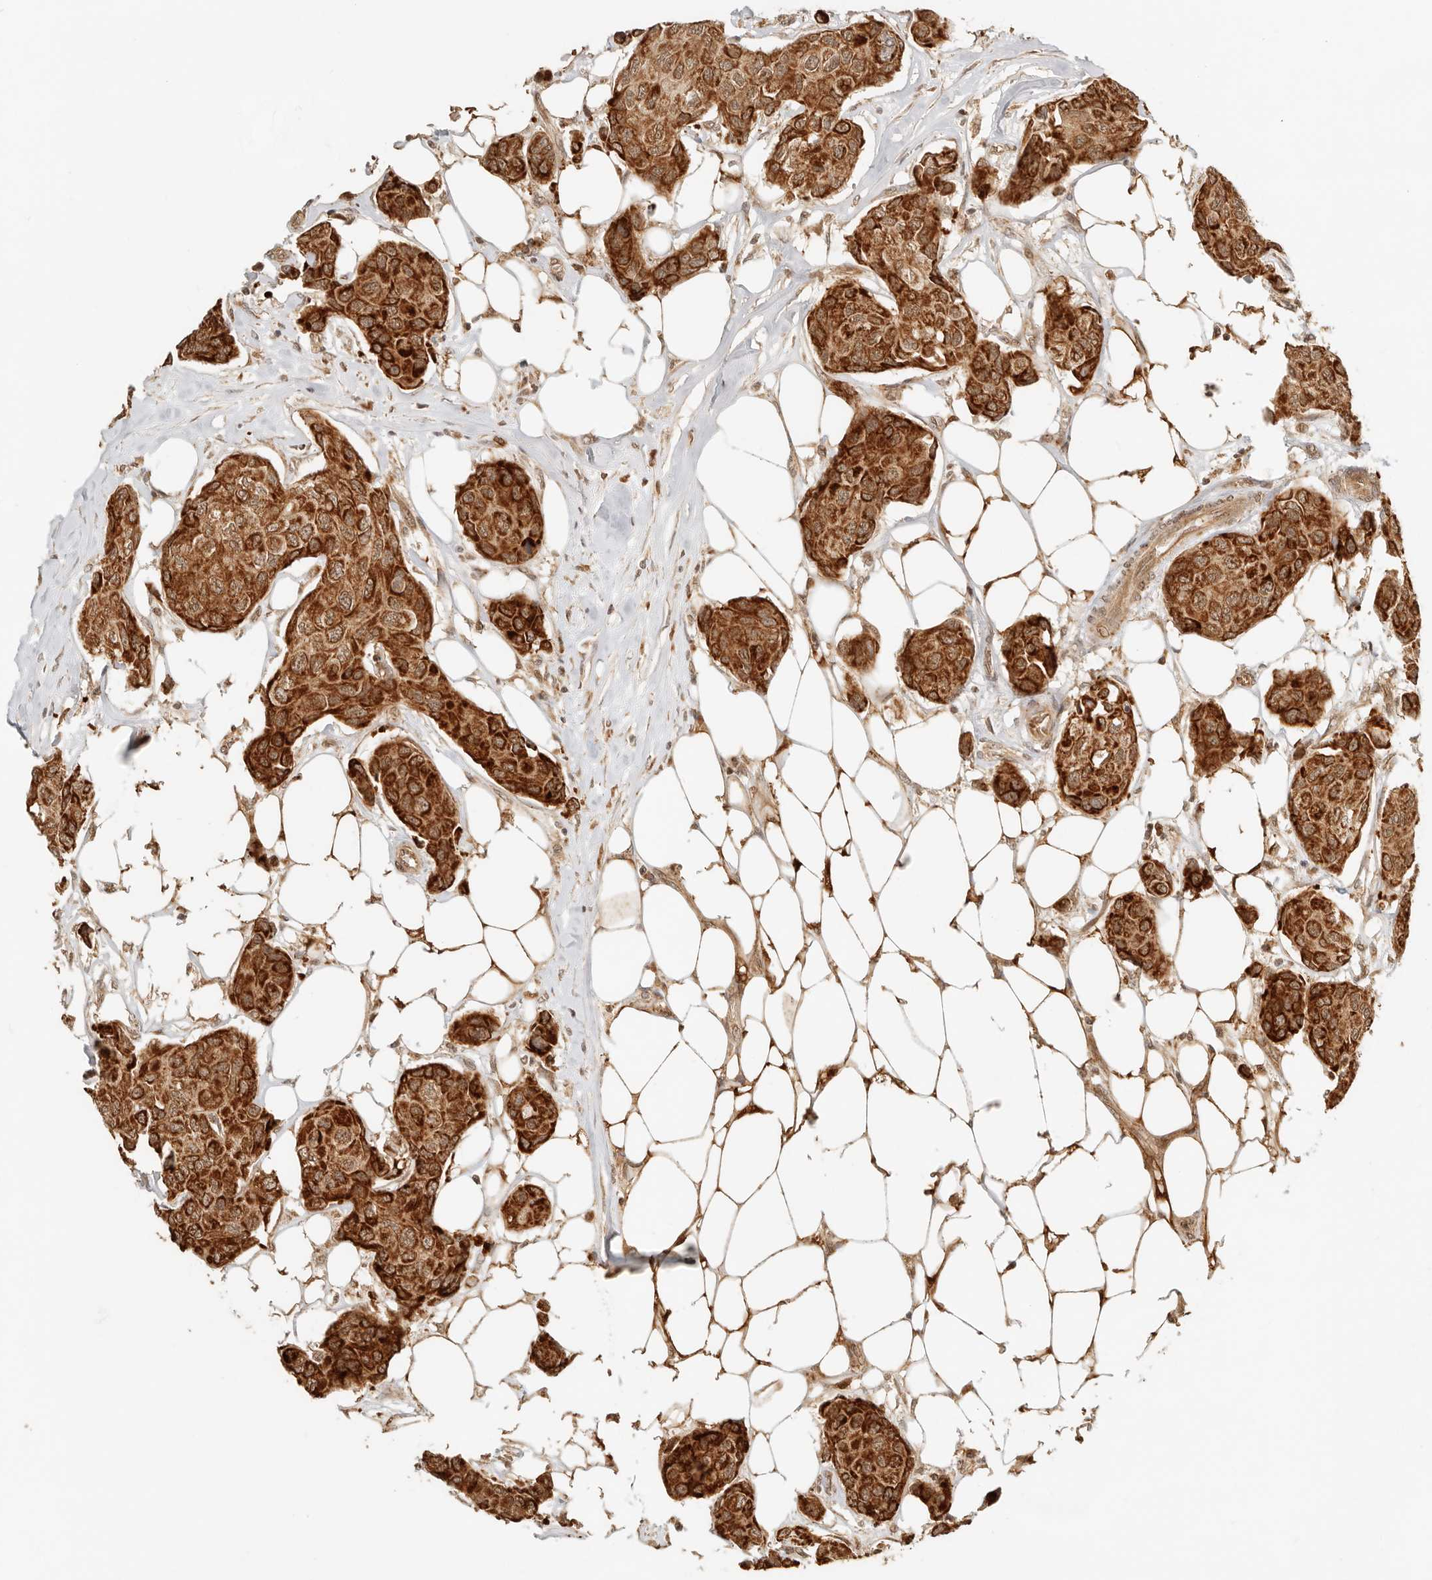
{"staining": {"intensity": "strong", "quantity": ">75%", "location": "cytoplasmic/membranous"}, "tissue": "breast cancer", "cell_type": "Tumor cells", "image_type": "cancer", "snomed": [{"axis": "morphology", "description": "Duct carcinoma"}, {"axis": "topography", "description": "Breast"}], "caption": "IHC staining of breast cancer, which exhibits high levels of strong cytoplasmic/membranous expression in approximately >75% of tumor cells indicating strong cytoplasmic/membranous protein staining. The staining was performed using DAB (brown) for protein detection and nuclei were counterstained in hematoxylin (blue).", "gene": "BAALC", "patient": {"sex": "female", "age": 80}}